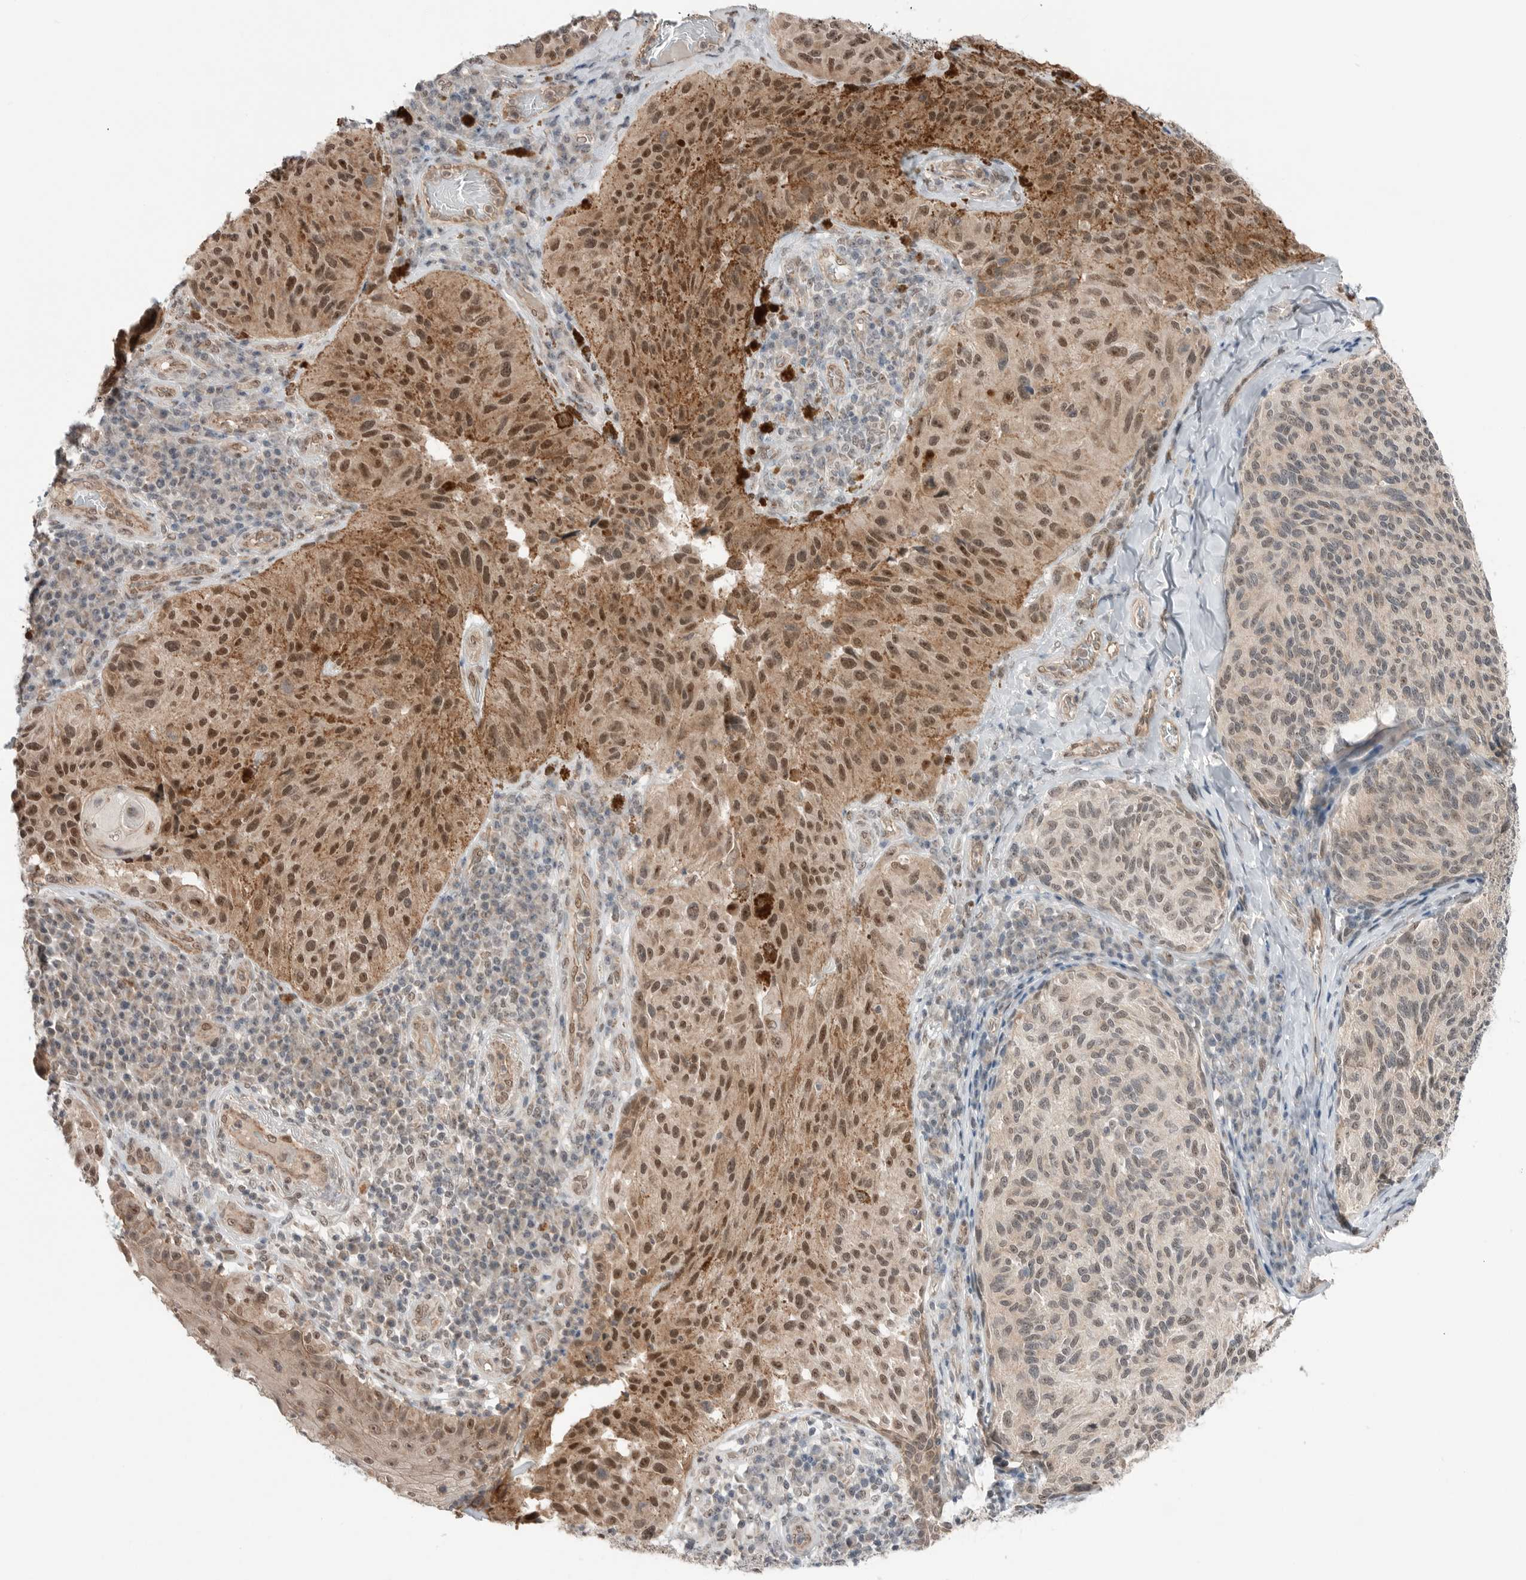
{"staining": {"intensity": "moderate", "quantity": ">75%", "location": "cytoplasmic/membranous,nuclear"}, "tissue": "melanoma", "cell_type": "Tumor cells", "image_type": "cancer", "snomed": [{"axis": "morphology", "description": "Malignant melanoma, NOS"}, {"axis": "topography", "description": "Skin"}], "caption": "A high-resolution histopathology image shows immunohistochemistry staining of malignant melanoma, which reveals moderate cytoplasmic/membranous and nuclear staining in about >75% of tumor cells. (DAB = brown stain, brightfield microscopy at high magnification).", "gene": "NTAQ1", "patient": {"sex": "female", "age": 73}}